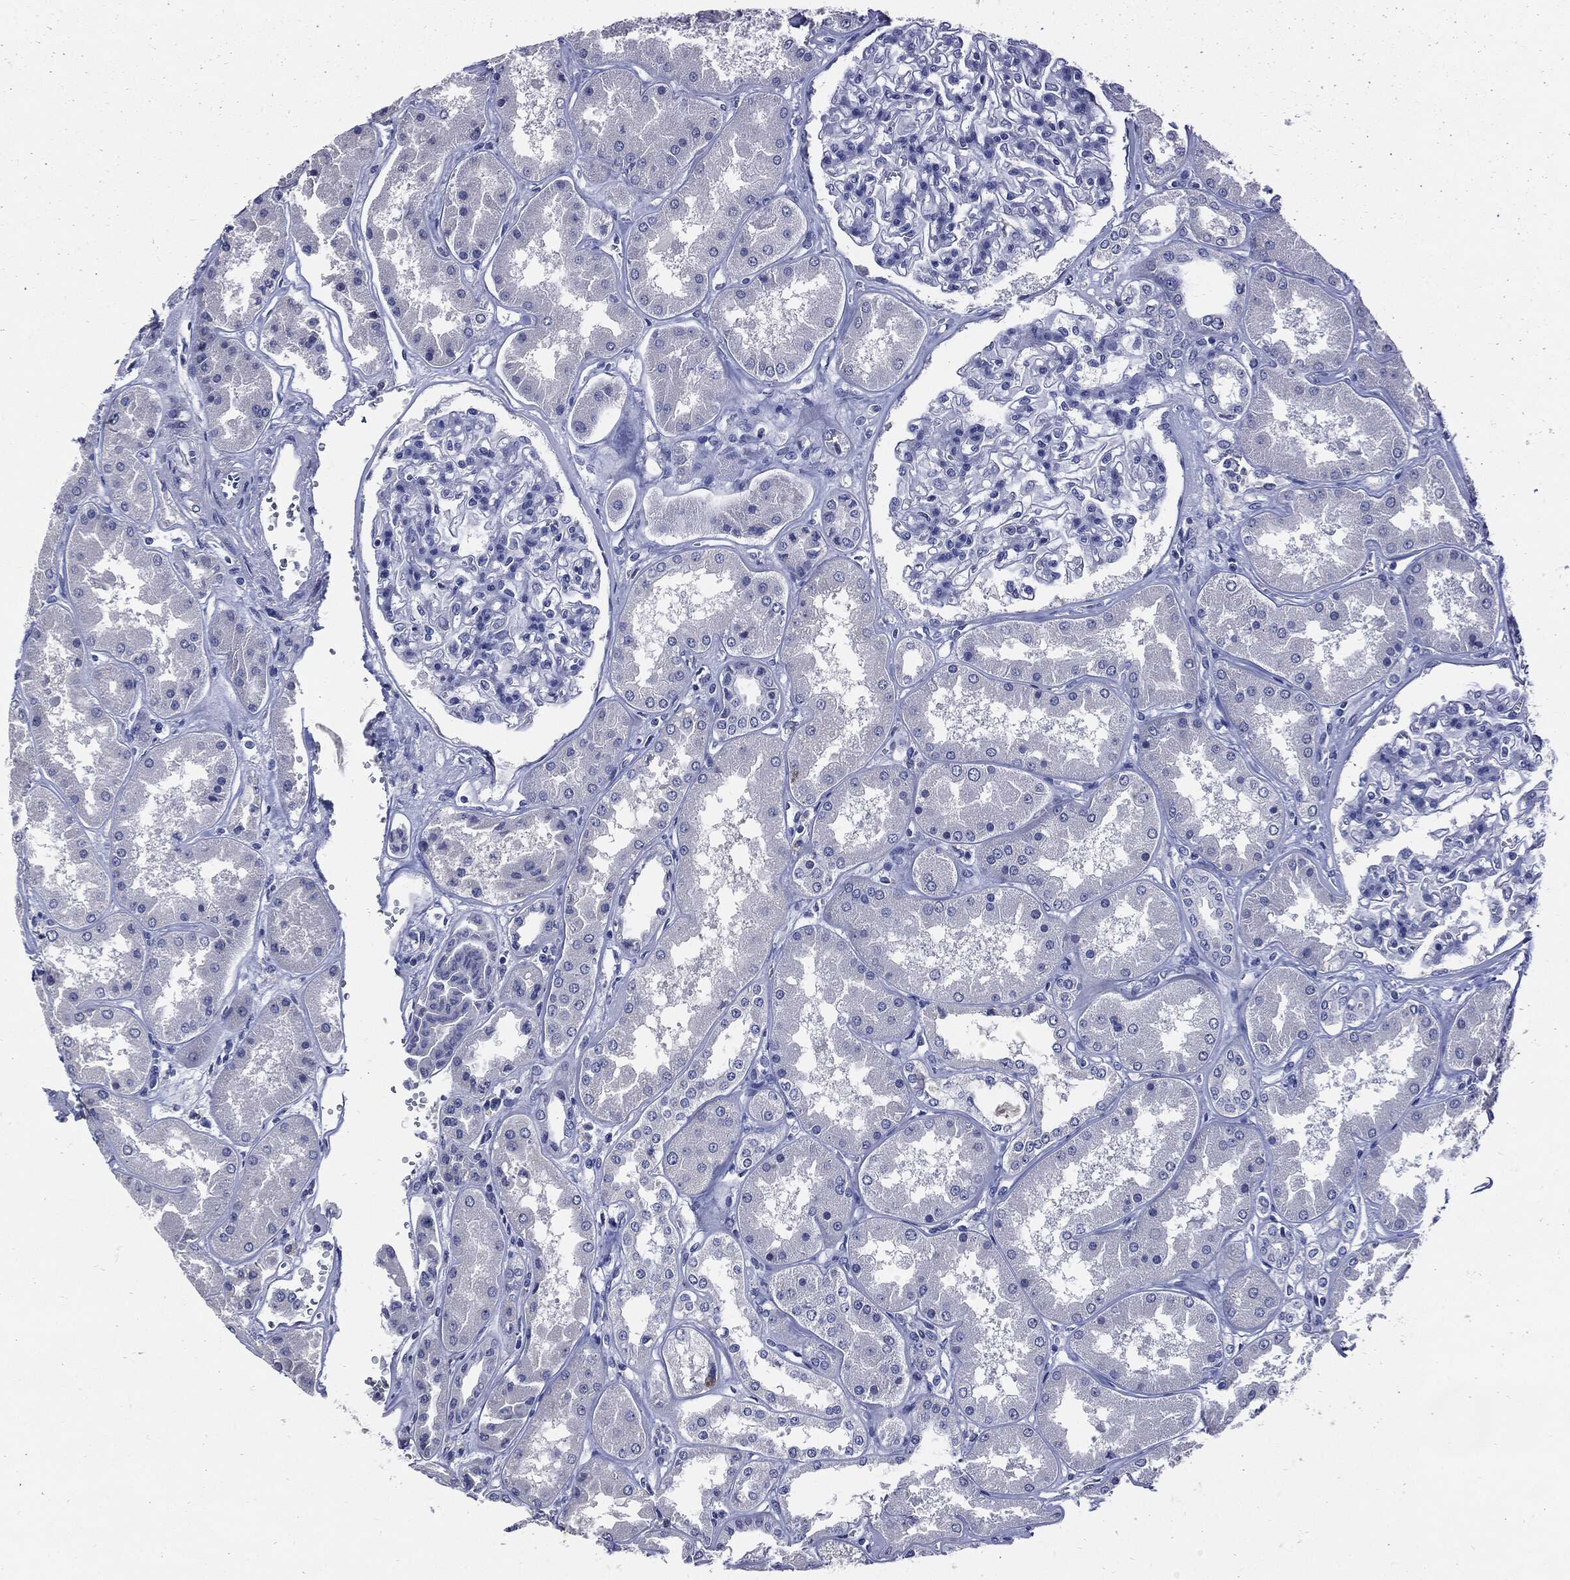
{"staining": {"intensity": "negative", "quantity": "none", "location": "none"}, "tissue": "kidney", "cell_type": "Cells in glomeruli", "image_type": "normal", "snomed": [{"axis": "morphology", "description": "Normal tissue, NOS"}, {"axis": "topography", "description": "Kidney"}], "caption": "The immunohistochemistry histopathology image has no significant positivity in cells in glomeruli of kidney.", "gene": "CPE", "patient": {"sex": "female", "age": 56}}